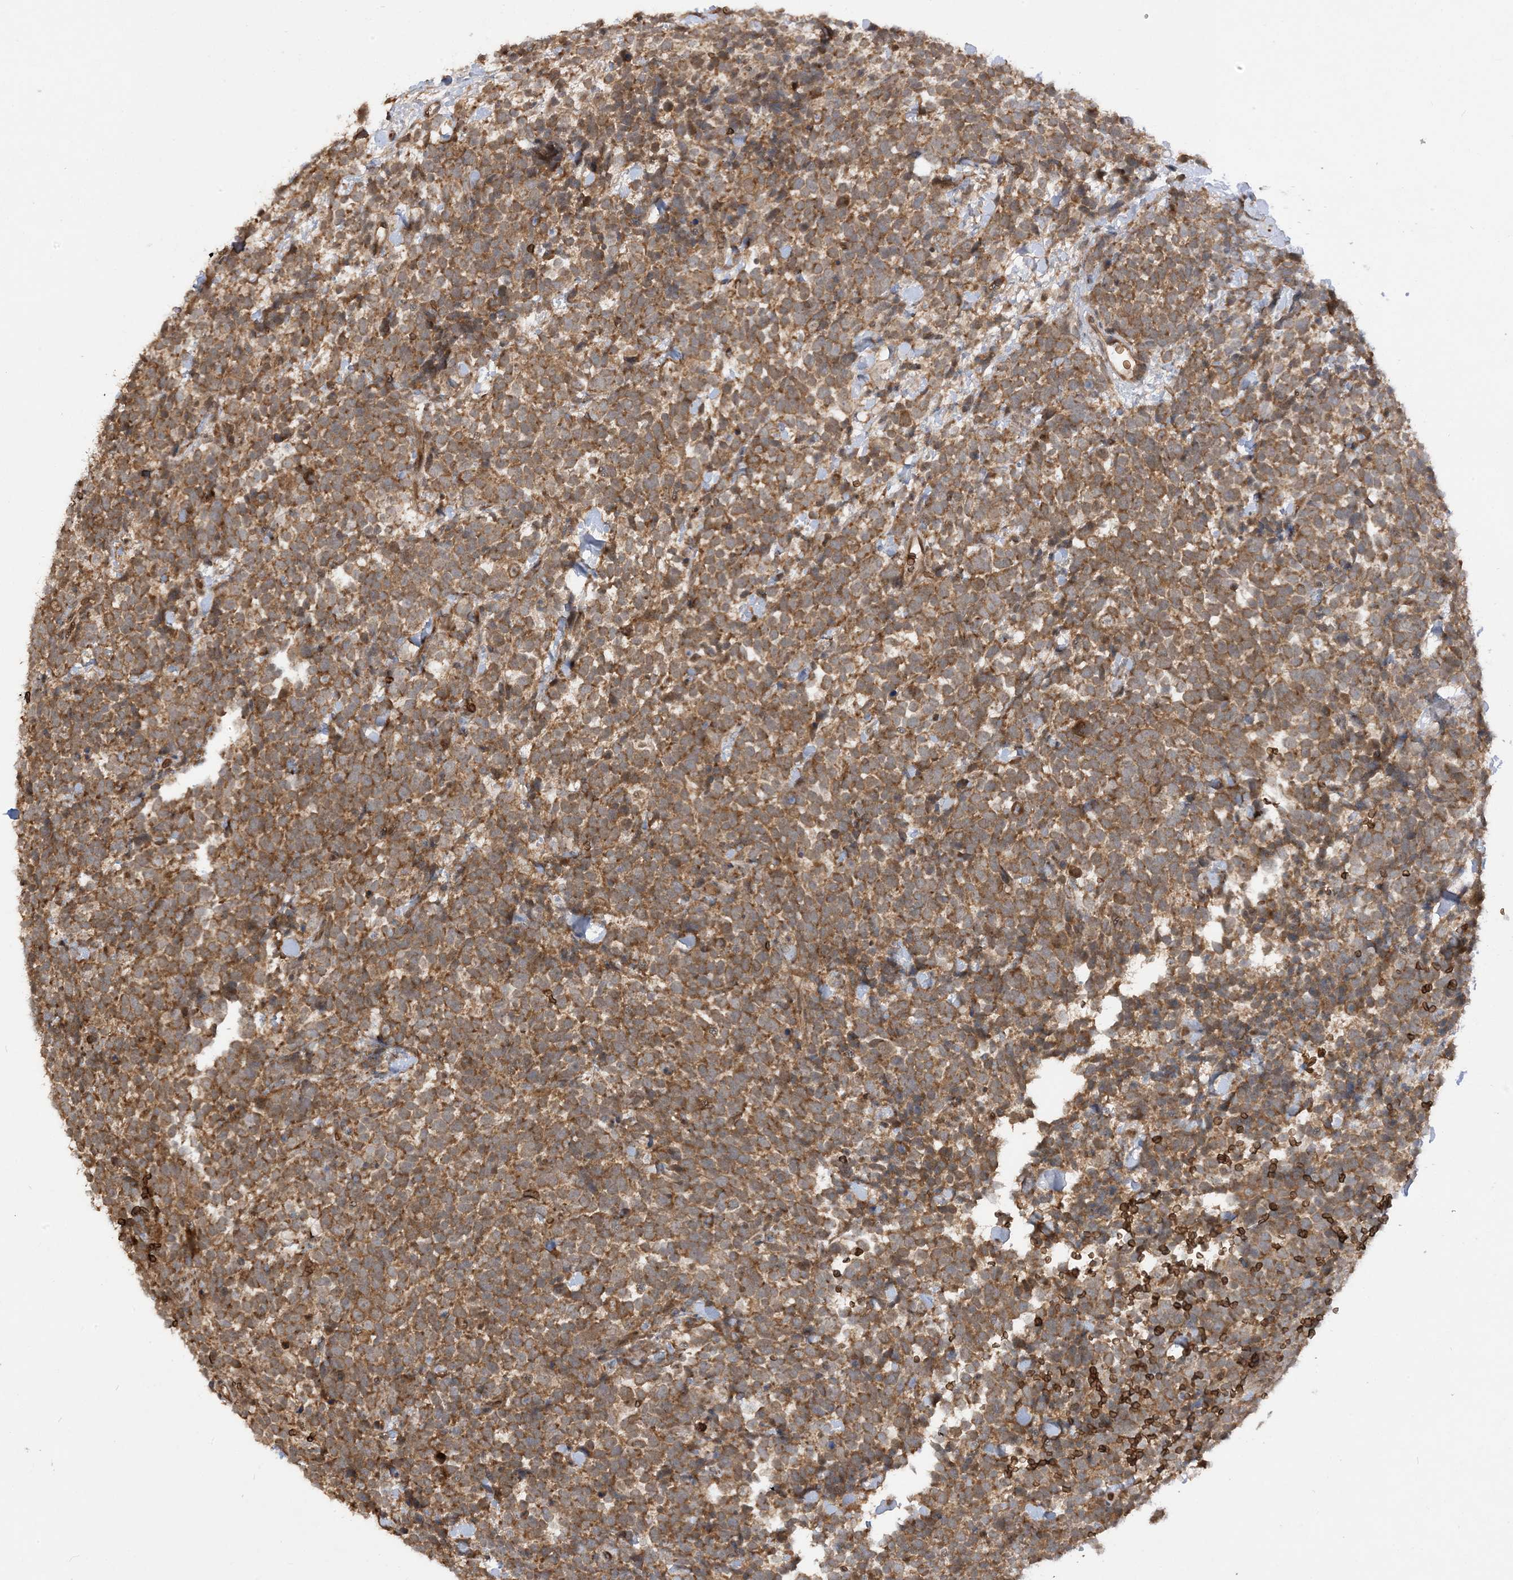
{"staining": {"intensity": "moderate", "quantity": ">75%", "location": "cytoplasmic/membranous"}, "tissue": "urothelial cancer", "cell_type": "Tumor cells", "image_type": "cancer", "snomed": [{"axis": "morphology", "description": "Urothelial carcinoma, High grade"}, {"axis": "topography", "description": "Urinary bladder"}], "caption": "Urothelial cancer was stained to show a protein in brown. There is medium levels of moderate cytoplasmic/membranous positivity in about >75% of tumor cells.", "gene": "PUSL1", "patient": {"sex": "female", "age": 82}}